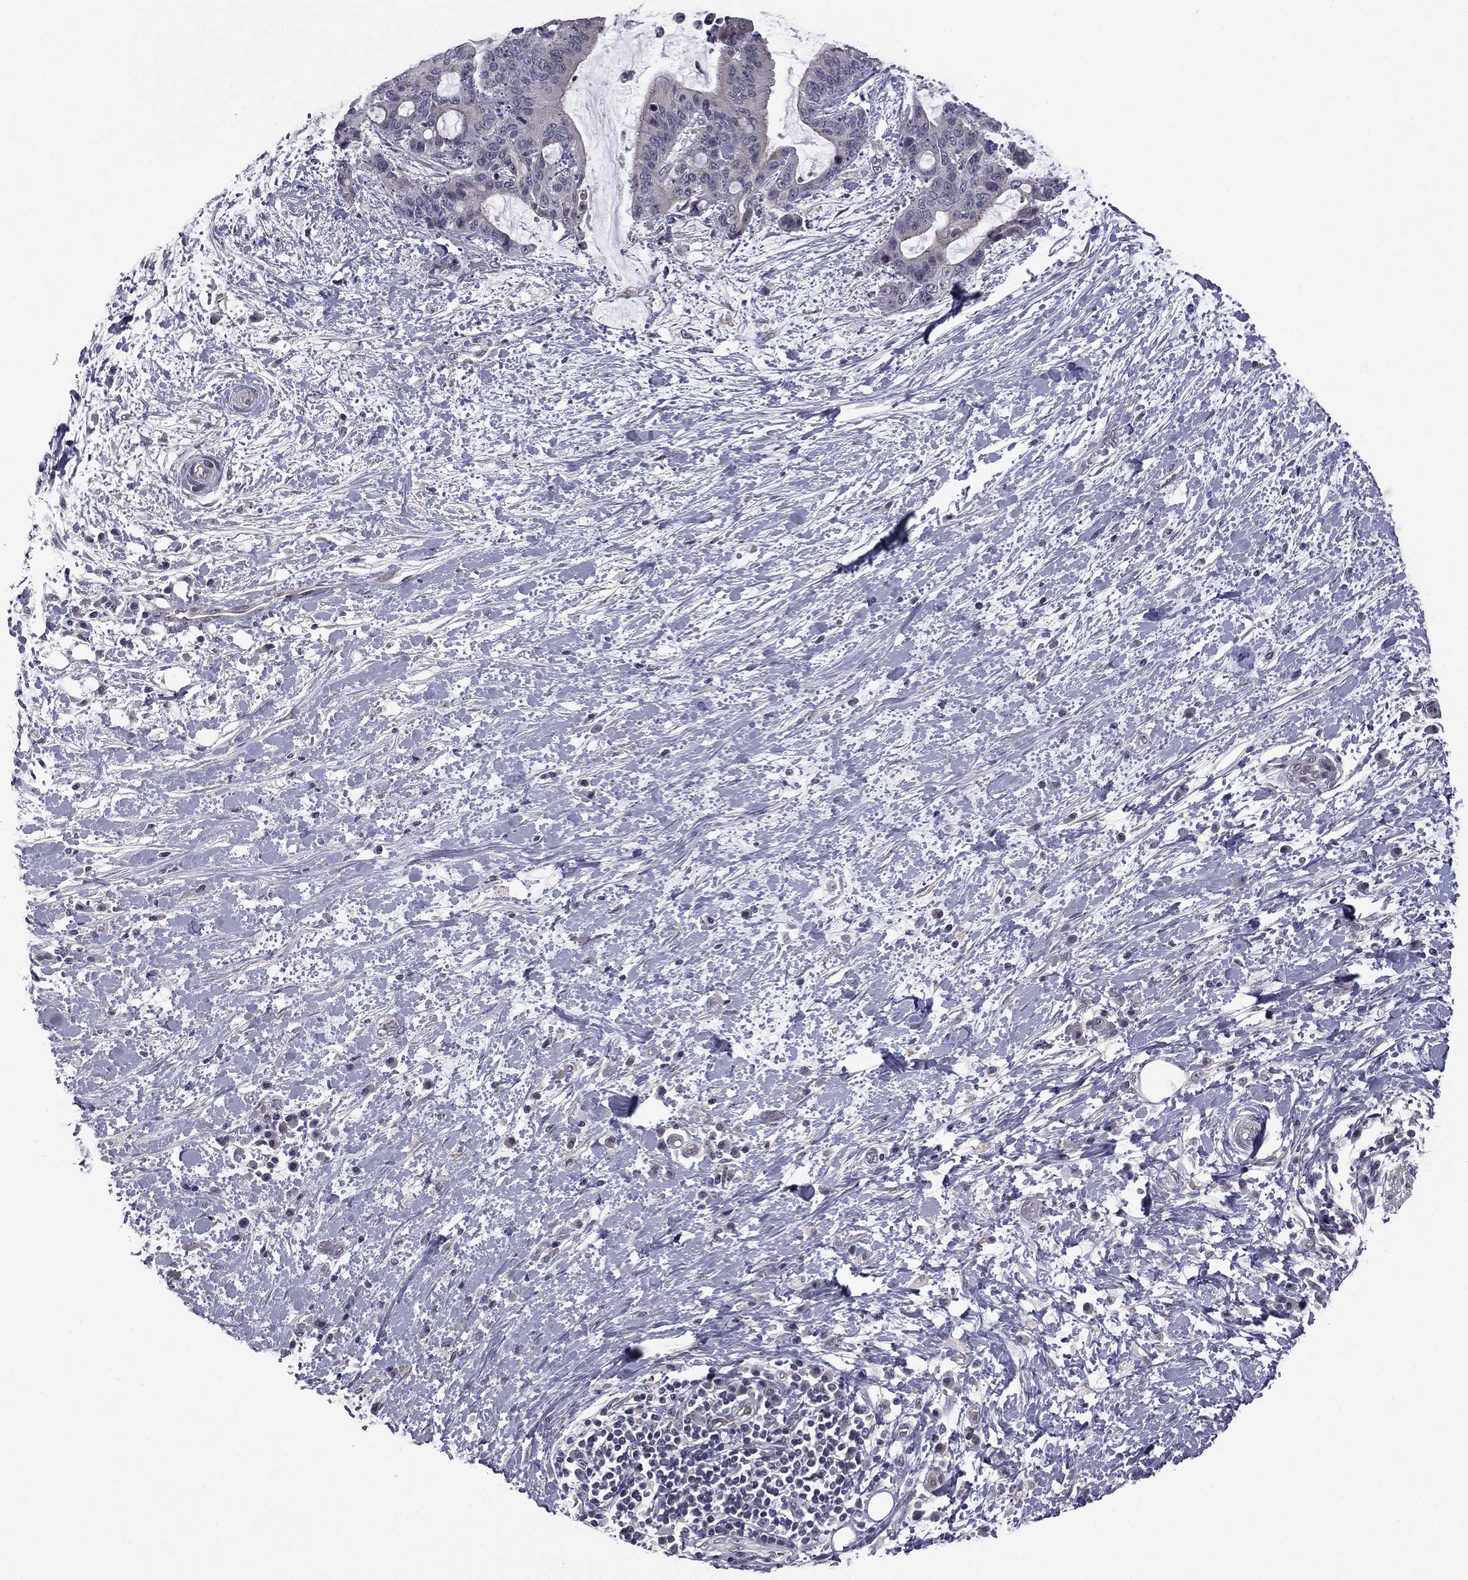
{"staining": {"intensity": "negative", "quantity": "none", "location": "none"}, "tissue": "liver cancer", "cell_type": "Tumor cells", "image_type": "cancer", "snomed": [{"axis": "morphology", "description": "Cholangiocarcinoma"}, {"axis": "topography", "description": "Liver"}], "caption": "This is a photomicrograph of immunohistochemistry staining of liver cancer (cholangiocarcinoma), which shows no expression in tumor cells. (DAB immunohistochemistry (IHC) with hematoxylin counter stain).", "gene": "ACTRT2", "patient": {"sex": "female", "age": 73}}